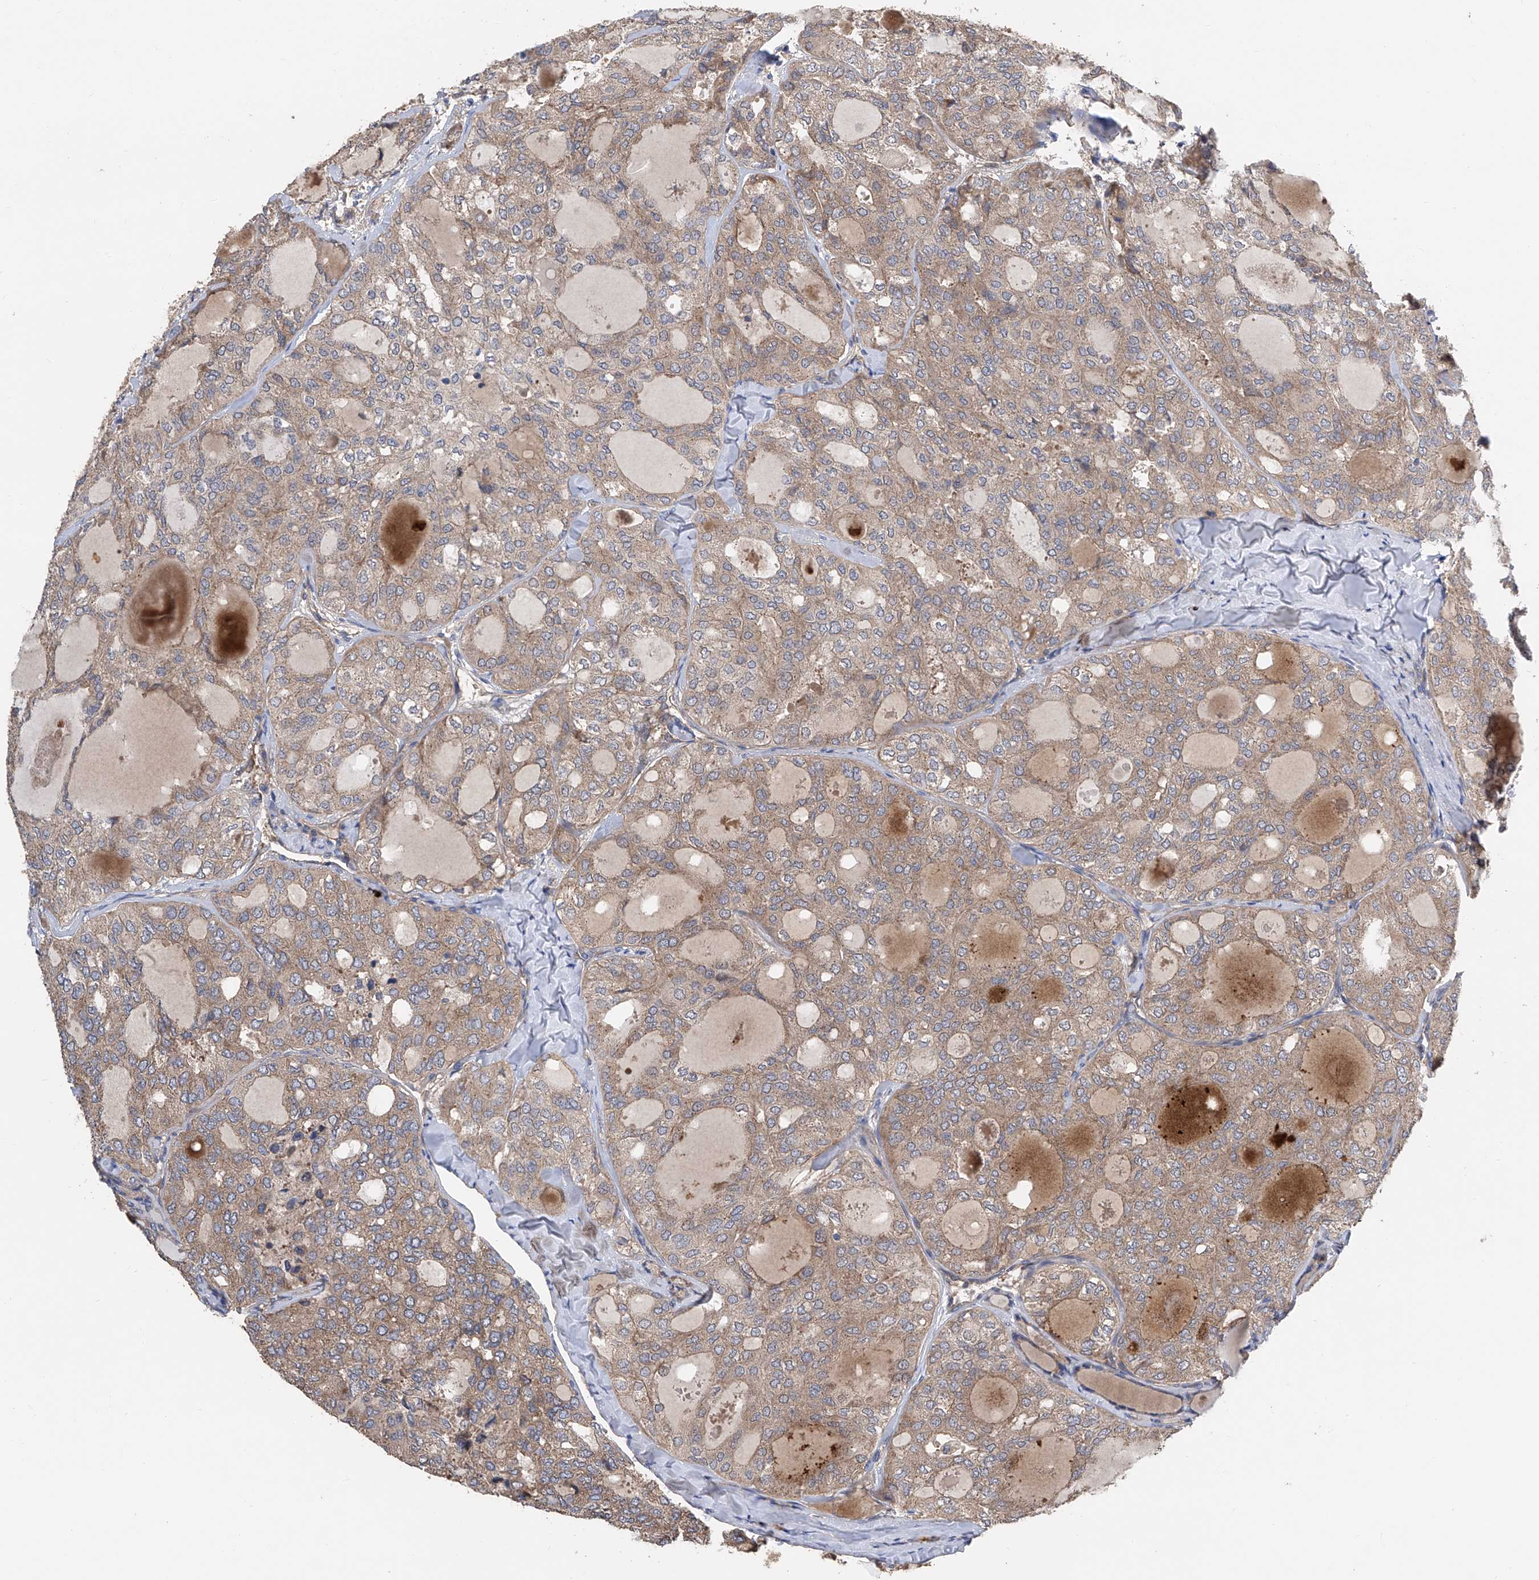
{"staining": {"intensity": "moderate", "quantity": ">75%", "location": "cytoplasmic/membranous"}, "tissue": "thyroid cancer", "cell_type": "Tumor cells", "image_type": "cancer", "snomed": [{"axis": "morphology", "description": "Follicular adenoma carcinoma, NOS"}, {"axis": "topography", "description": "Thyroid gland"}], "caption": "A medium amount of moderate cytoplasmic/membranous expression is appreciated in approximately >75% of tumor cells in thyroid follicular adenoma carcinoma tissue. Nuclei are stained in blue.", "gene": "PTK2", "patient": {"sex": "male", "age": 75}}